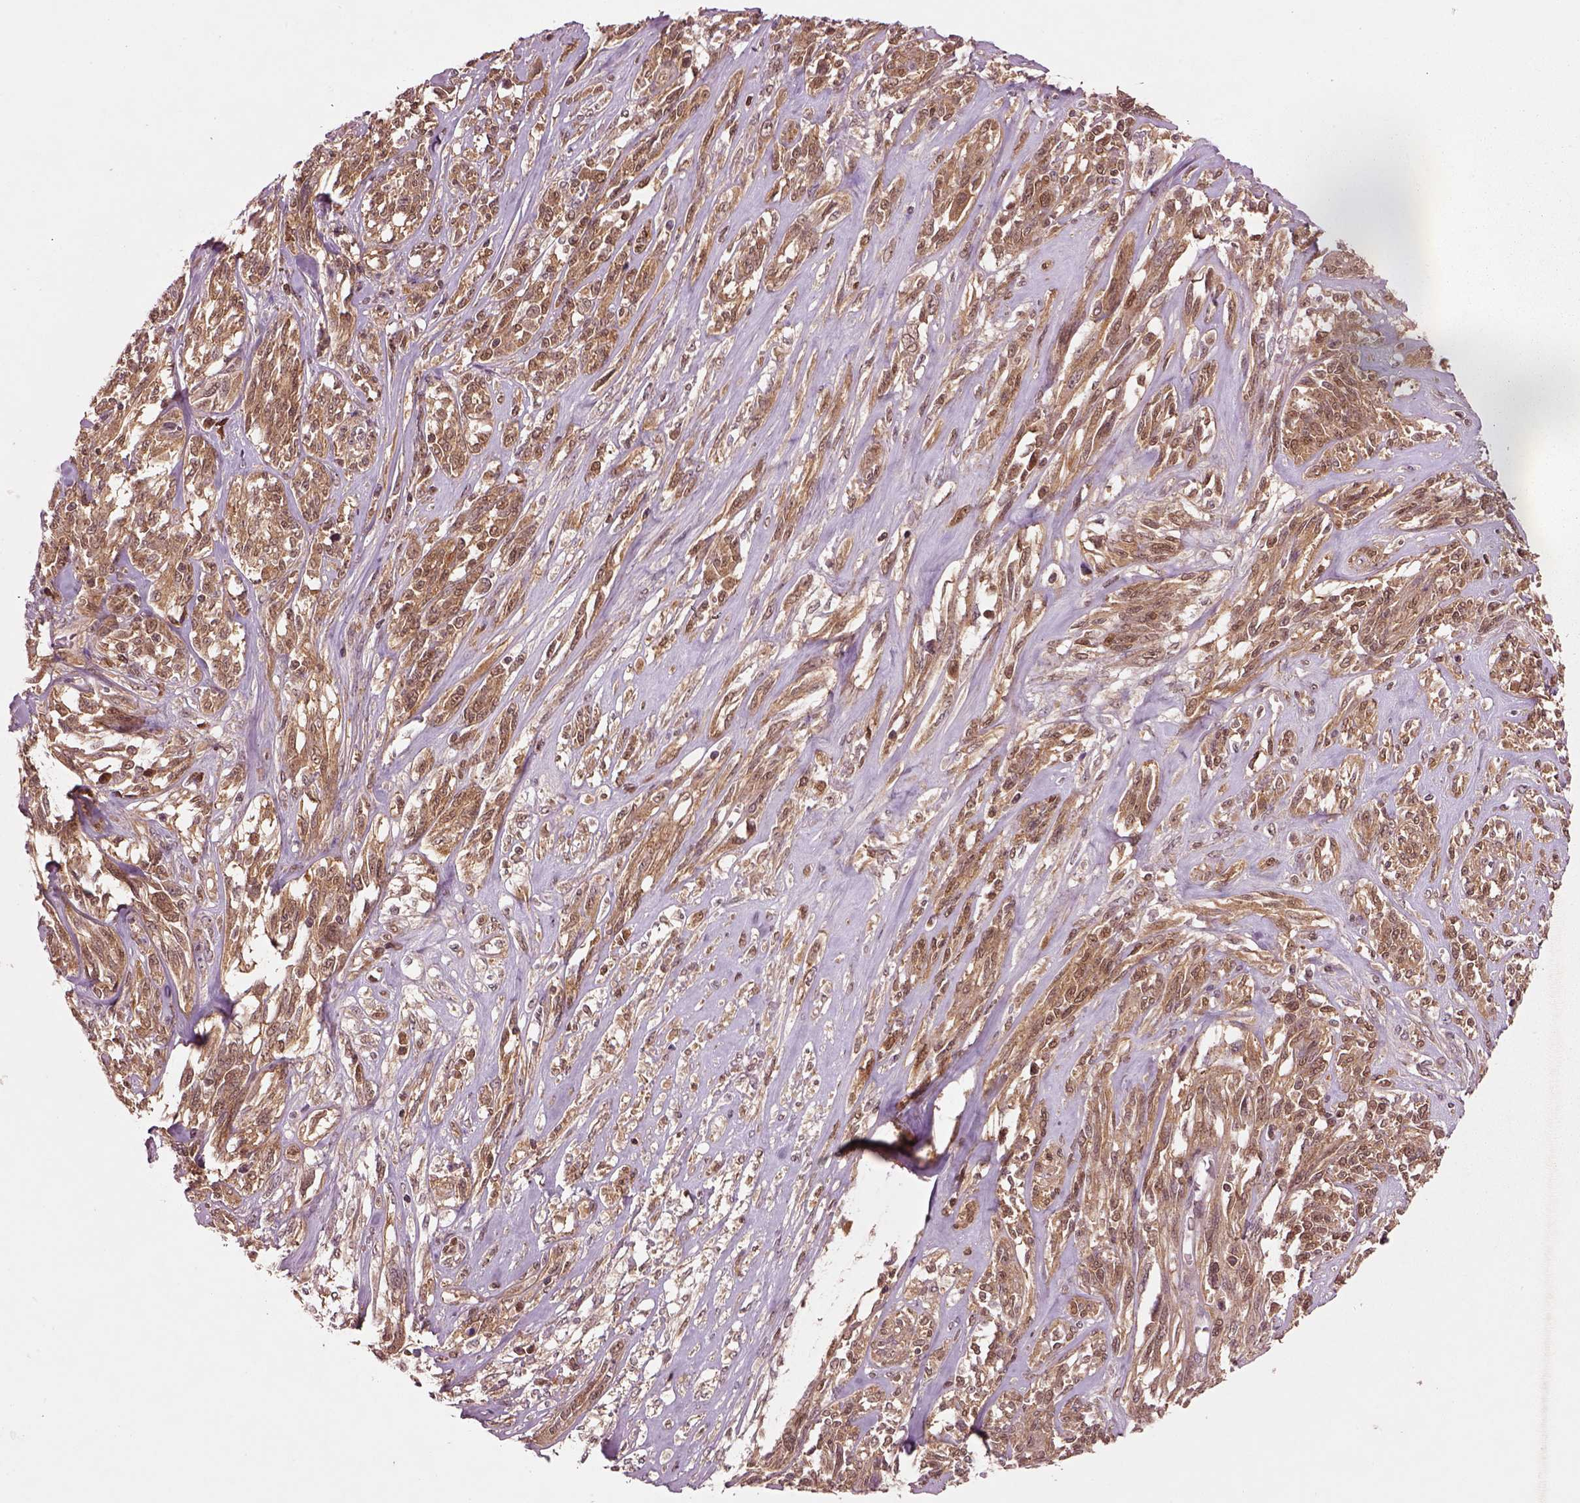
{"staining": {"intensity": "moderate", "quantity": ">75%", "location": "cytoplasmic/membranous"}, "tissue": "melanoma", "cell_type": "Tumor cells", "image_type": "cancer", "snomed": [{"axis": "morphology", "description": "Malignant melanoma, NOS"}, {"axis": "topography", "description": "Skin"}], "caption": "Melanoma tissue shows moderate cytoplasmic/membranous staining in about >75% of tumor cells The staining was performed using DAB (3,3'-diaminobenzidine) to visualize the protein expression in brown, while the nuclei were stained in blue with hematoxylin (Magnification: 20x).", "gene": "MDP1", "patient": {"sex": "female", "age": 91}}